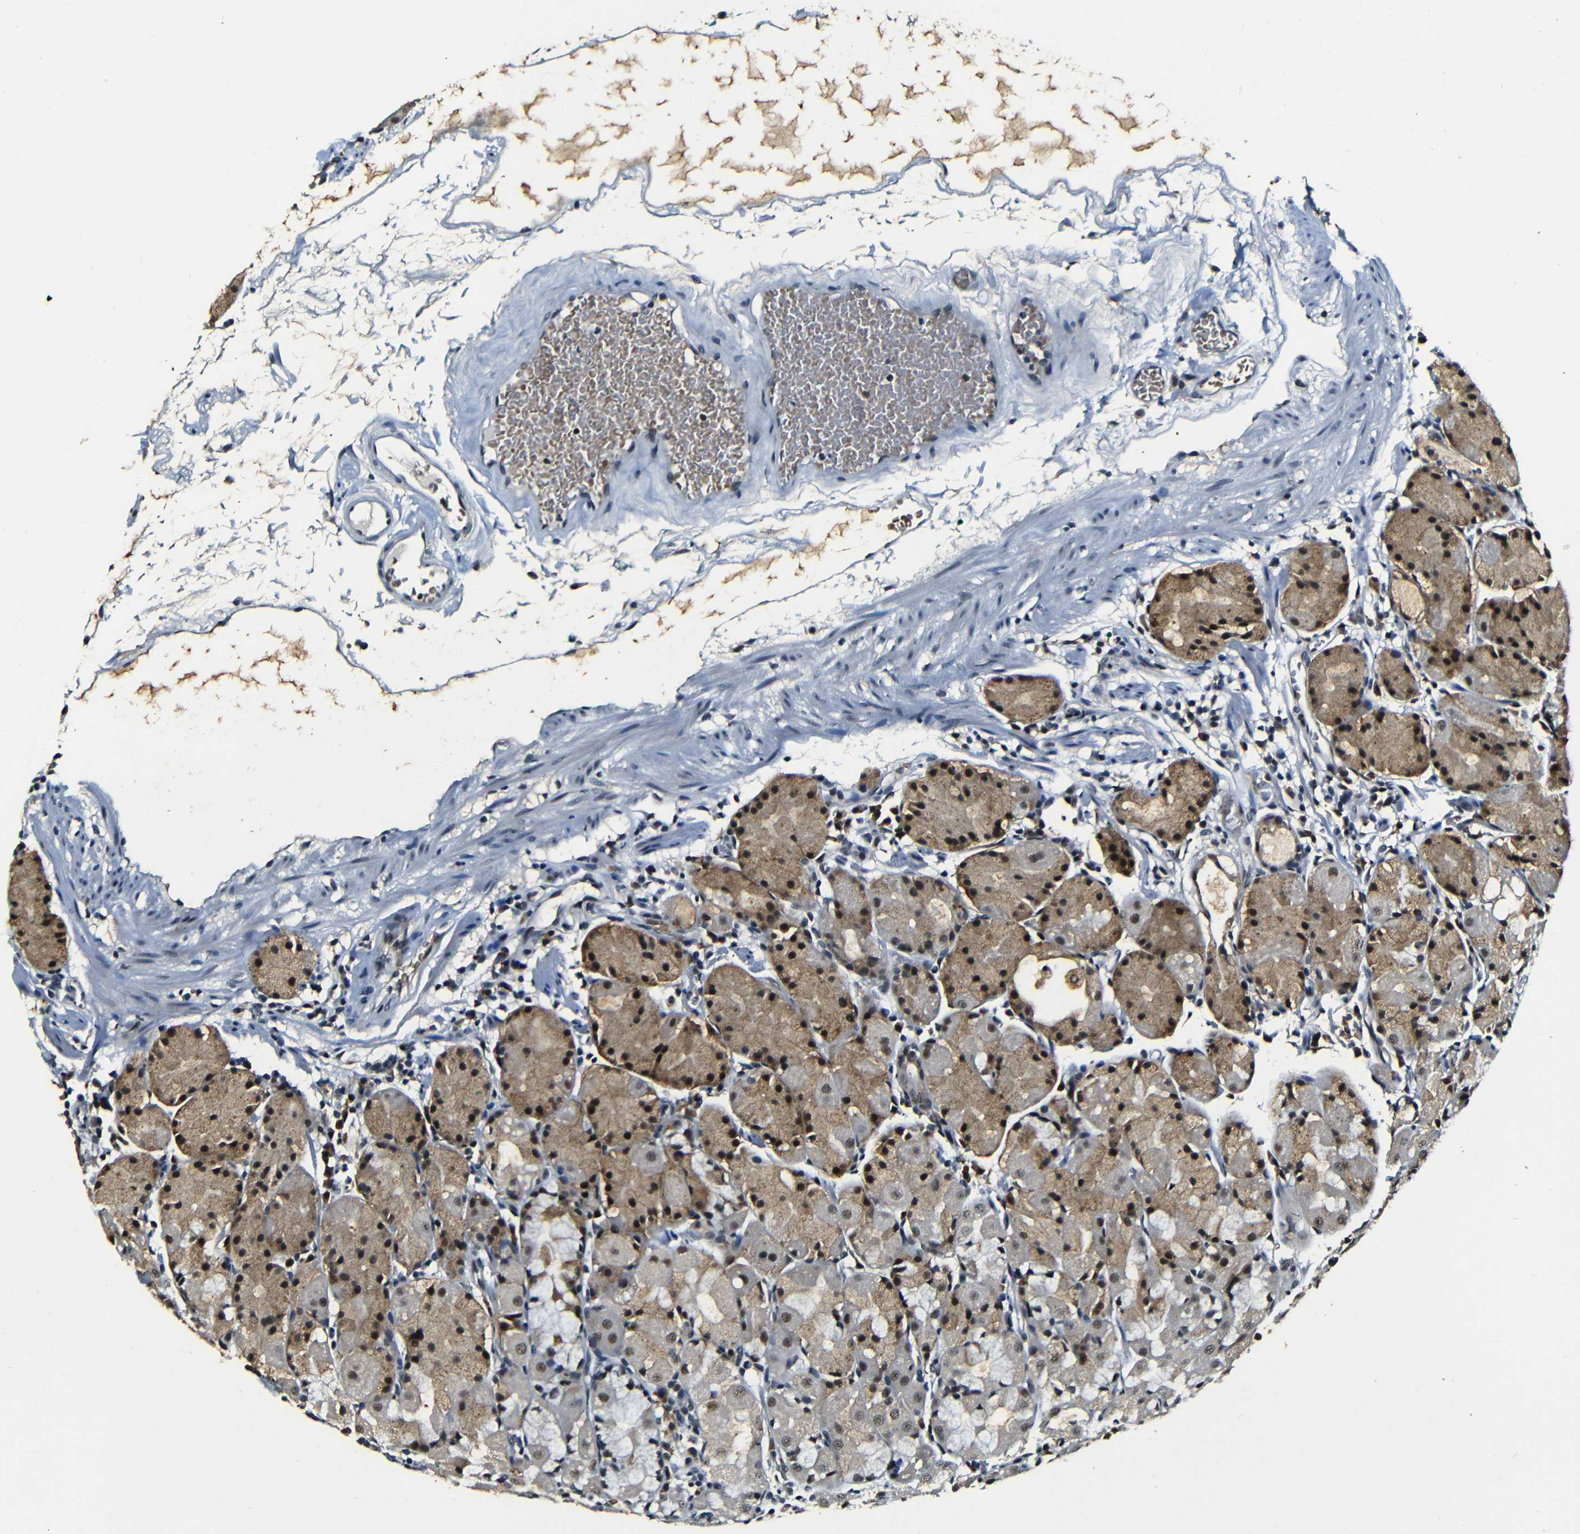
{"staining": {"intensity": "moderate", "quantity": ">75%", "location": "cytoplasmic/membranous,nuclear"}, "tissue": "stomach", "cell_type": "Glandular cells", "image_type": "normal", "snomed": [{"axis": "morphology", "description": "Normal tissue, NOS"}, {"axis": "topography", "description": "Stomach"}, {"axis": "topography", "description": "Stomach, lower"}], "caption": "Glandular cells reveal medium levels of moderate cytoplasmic/membranous,nuclear expression in about >75% of cells in normal stomach.", "gene": "FOXD4L1", "patient": {"sex": "female", "age": 75}}